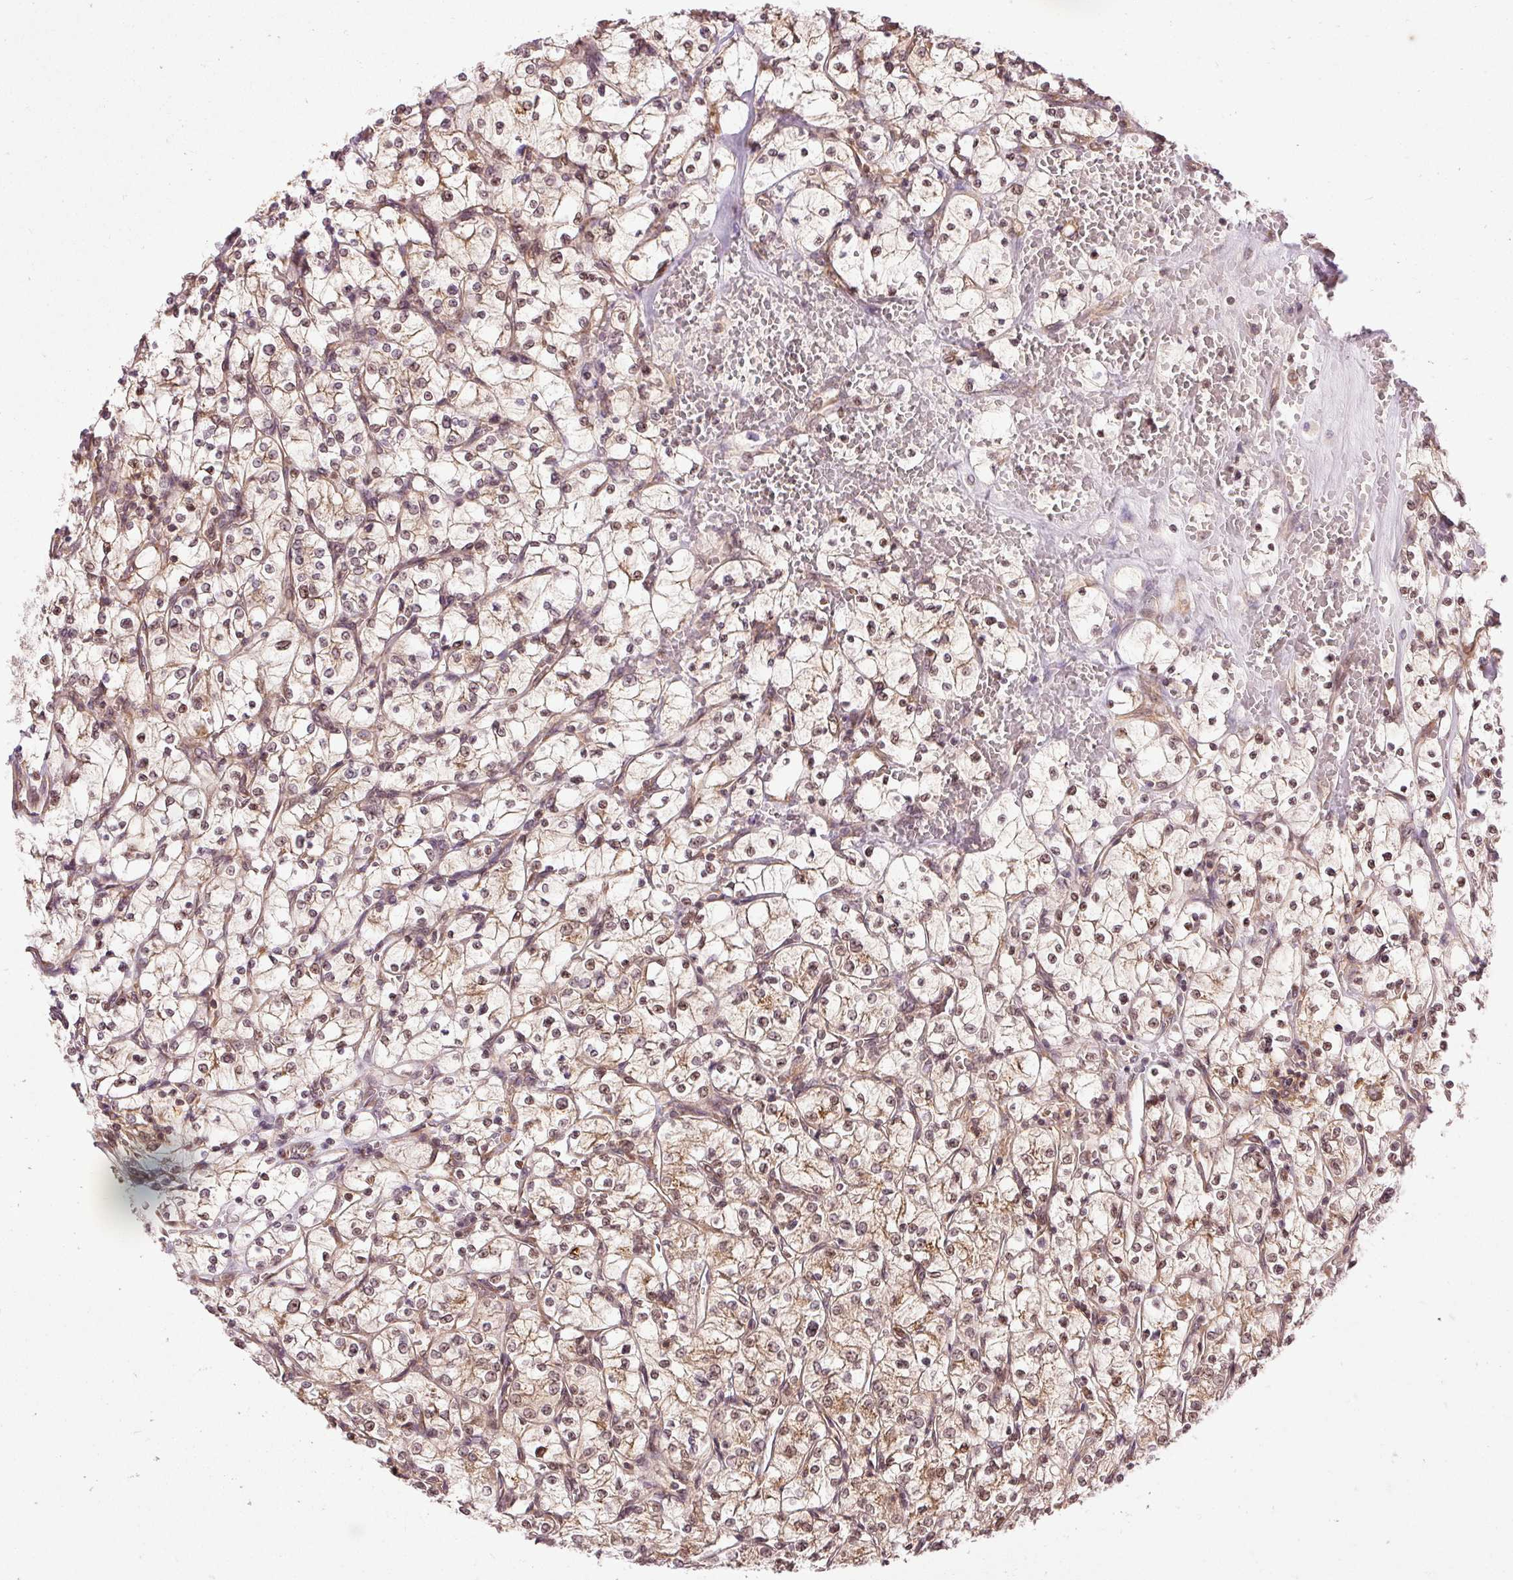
{"staining": {"intensity": "weak", "quantity": ">75%", "location": "nuclear"}, "tissue": "renal cancer", "cell_type": "Tumor cells", "image_type": "cancer", "snomed": [{"axis": "morphology", "description": "Adenocarcinoma, NOS"}, {"axis": "topography", "description": "Kidney"}], "caption": "Protein staining reveals weak nuclear positivity in about >75% of tumor cells in adenocarcinoma (renal).", "gene": "PDAP1", "patient": {"sex": "female", "age": 64}}